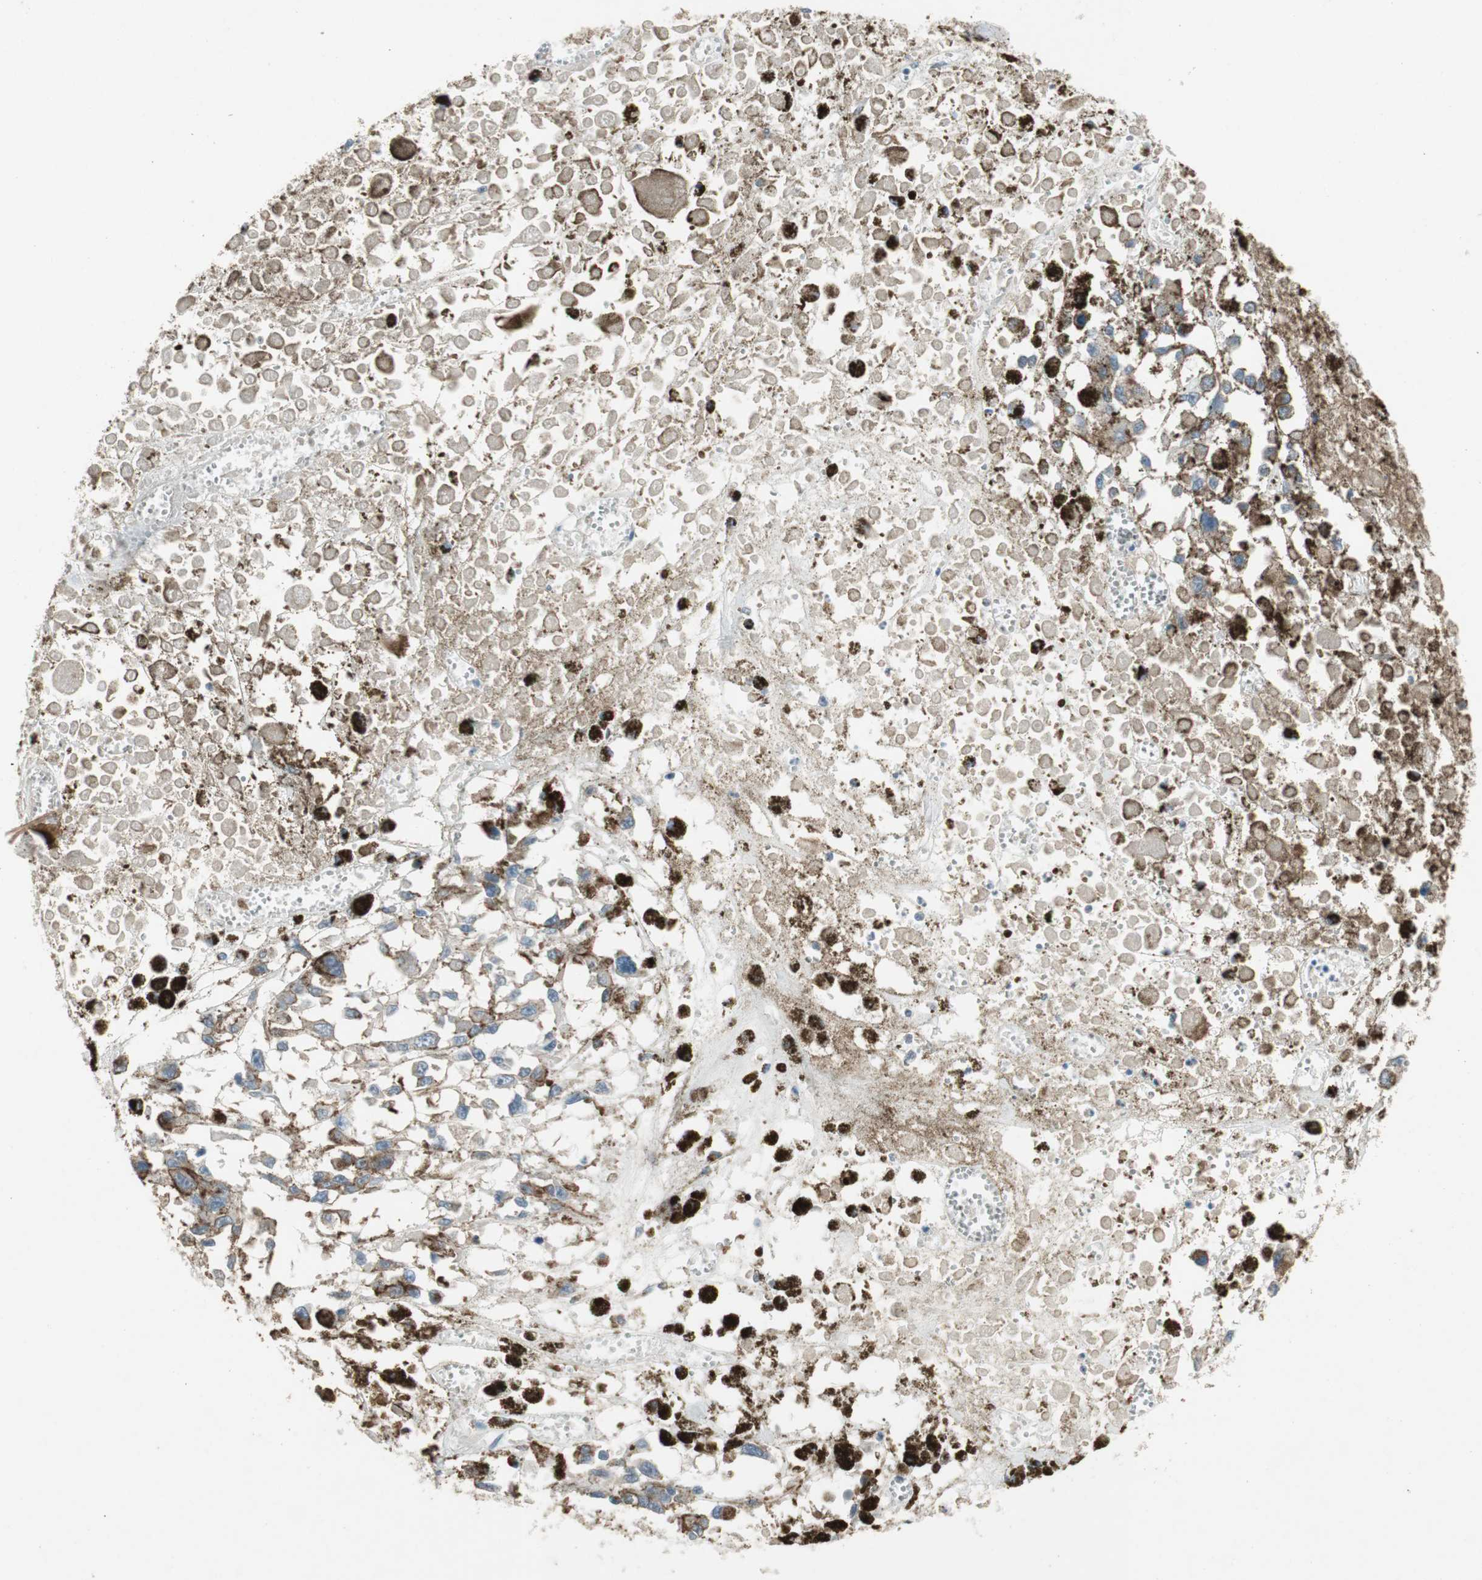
{"staining": {"intensity": "moderate", "quantity": "<25%", "location": "cytoplasmic/membranous"}, "tissue": "melanoma", "cell_type": "Tumor cells", "image_type": "cancer", "snomed": [{"axis": "morphology", "description": "Malignant melanoma, Metastatic site"}, {"axis": "topography", "description": "Lymph node"}], "caption": "Protein expression analysis of human malignant melanoma (metastatic site) reveals moderate cytoplasmic/membranous staining in approximately <25% of tumor cells. (Stains: DAB in brown, nuclei in blue, Microscopy: brightfield microscopy at high magnification).", "gene": "PANK2", "patient": {"sex": "male", "age": 59}}